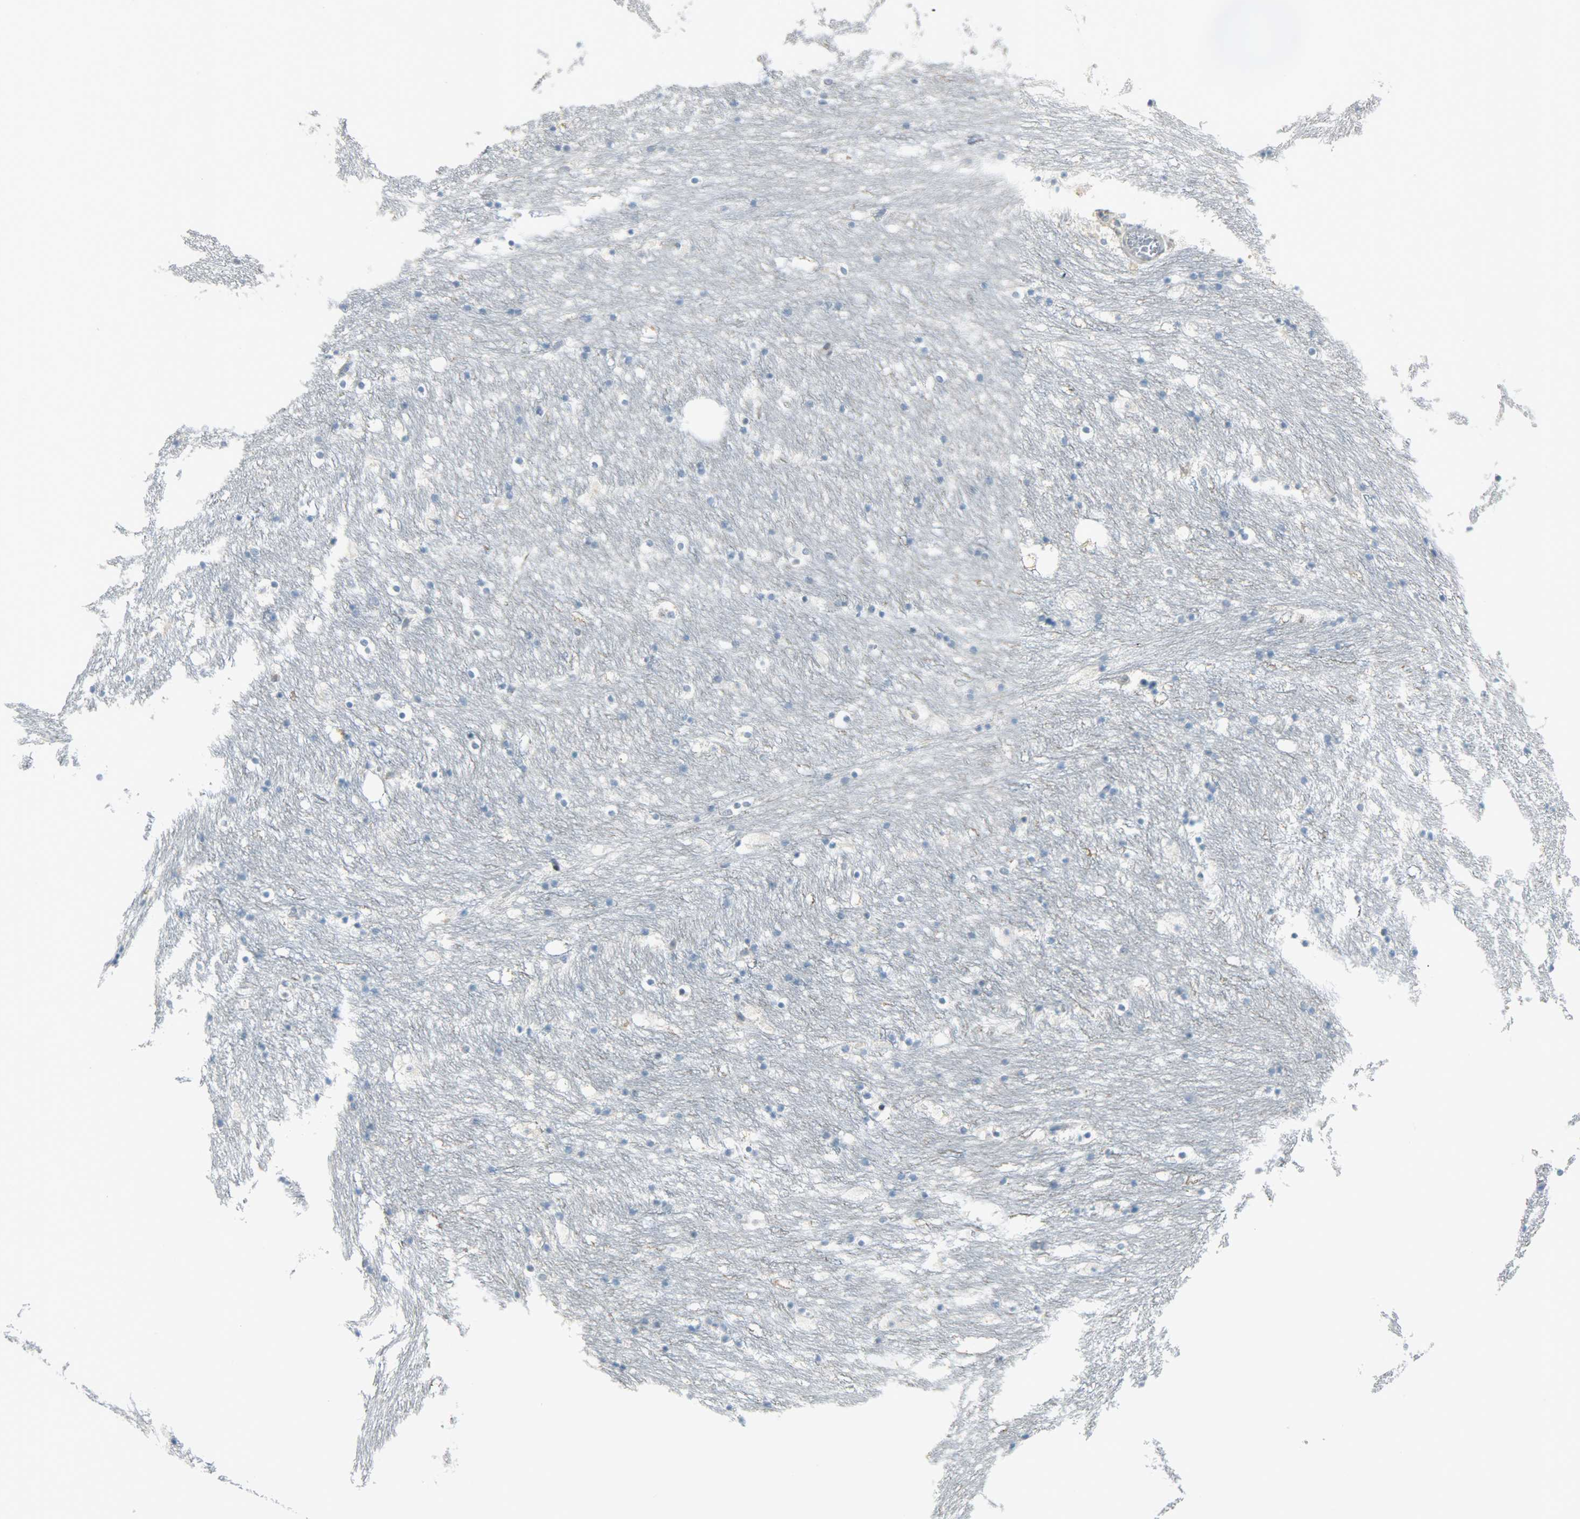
{"staining": {"intensity": "negative", "quantity": "none", "location": "none"}, "tissue": "caudate", "cell_type": "Glial cells", "image_type": "normal", "snomed": [{"axis": "morphology", "description": "Normal tissue, NOS"}, {"axis": "topography", "description": "Lateral ventricle wall"}], "caption": "Immunohistochemistry (IHC) micrograph of benign caudate: caudate stained with DAB (3,3'-diaminobenzidine) reveals no significant protein positivity in glial cells.", "gene": "IL15", "patient": {"sex": "male", "age": 45}}